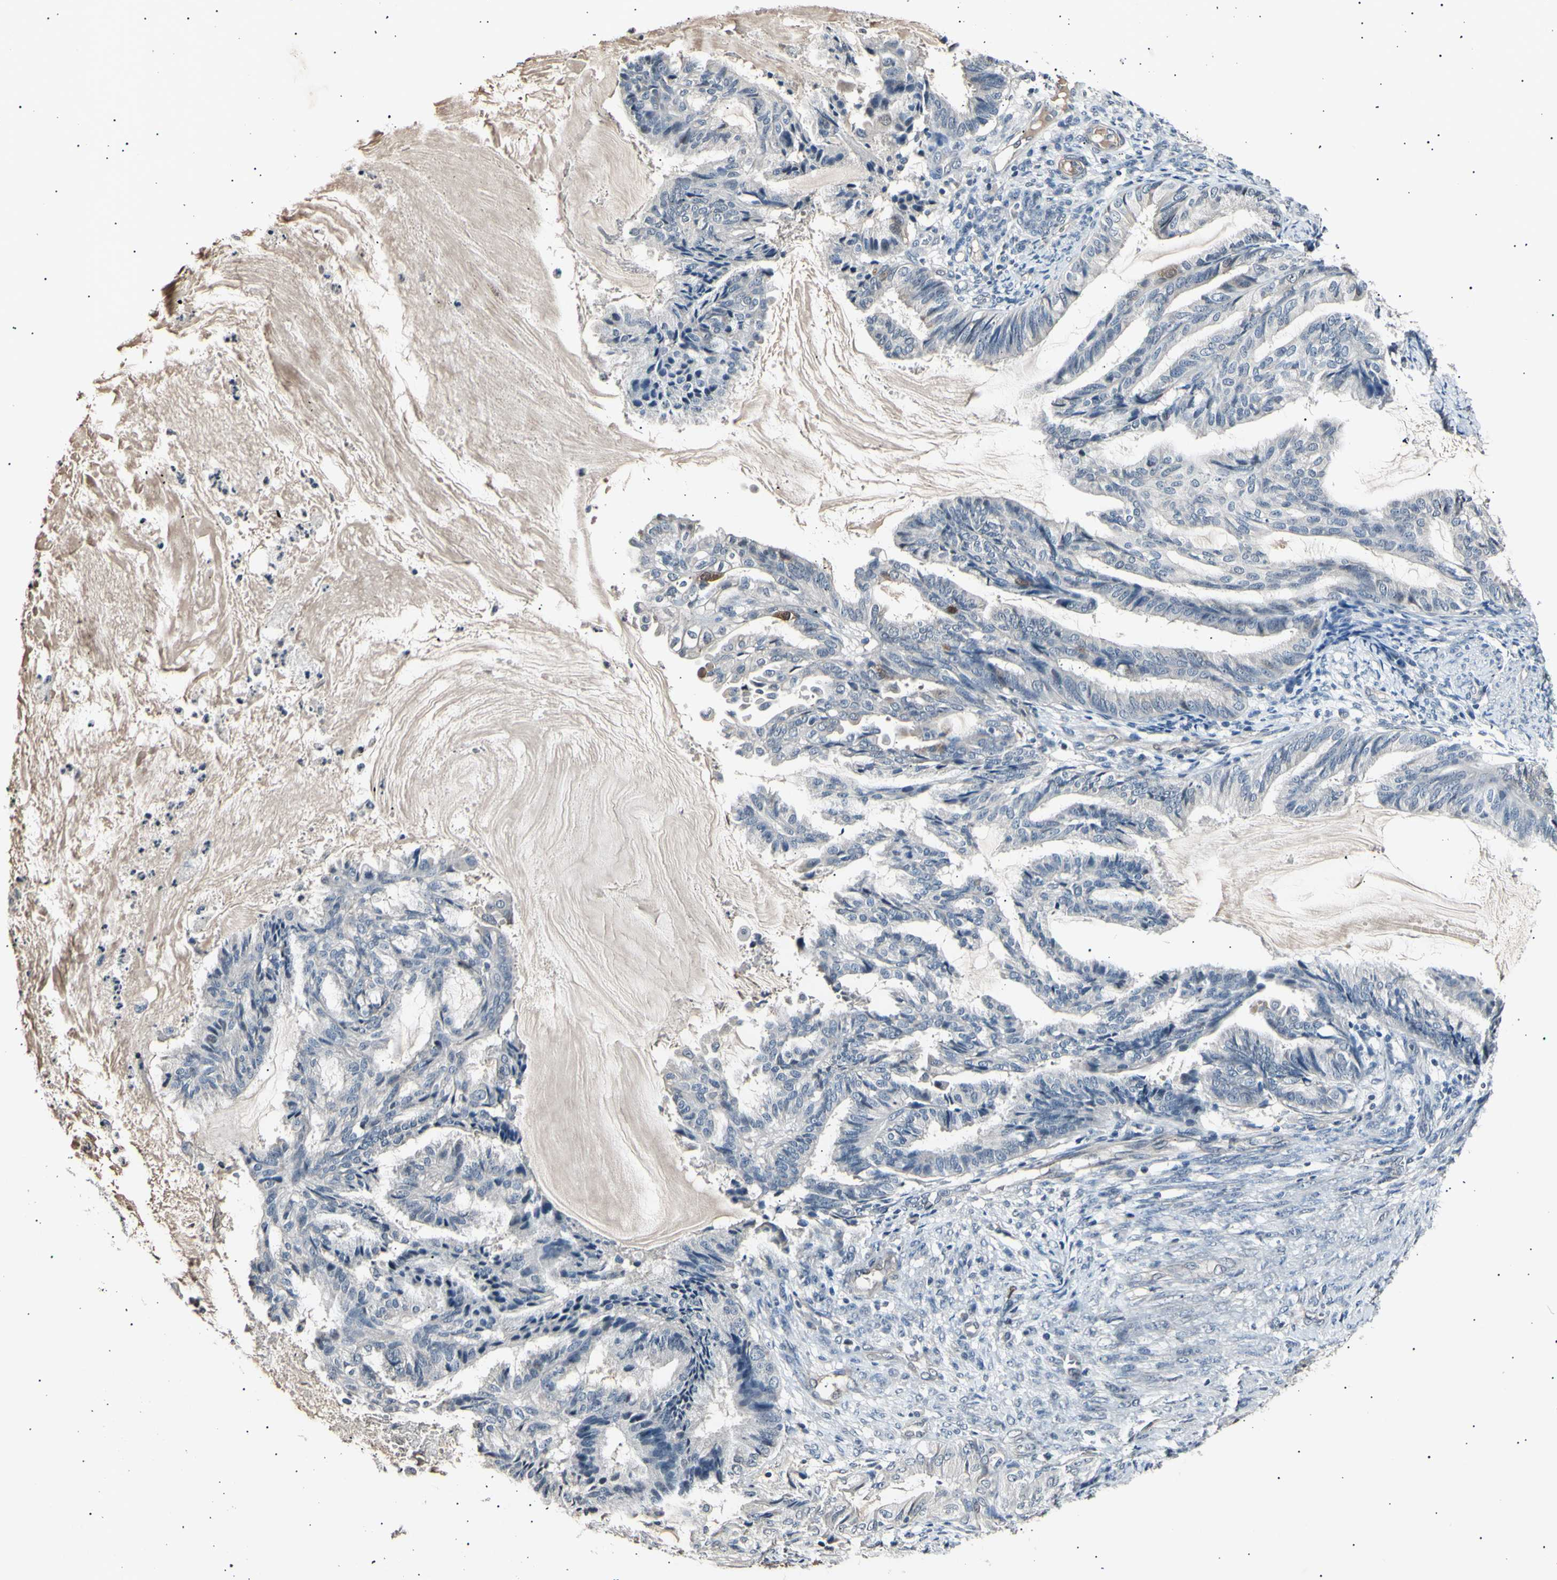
{"staining": {"intensity": "negative", "quantity": "none", "location": "none"}, "tissue": "endometrial cancer", "cell_type": "Tumor cells", "image_type": "cancer", "snomed": [{"axis": "morphology", "description": "Adenocarcinoma, NOS"}, {"axis": "topography", "description": "Endometrium"}], "caption": "High magnification brightfield microscopy of endometrial cancer stained with DAB (brown) and counterstained with hematoxylin (blue): tumor cells show no significant expression. Nuclei are stained in blue.", "gene": "AK1", "patient": {"sex": "female", "age": 86}}